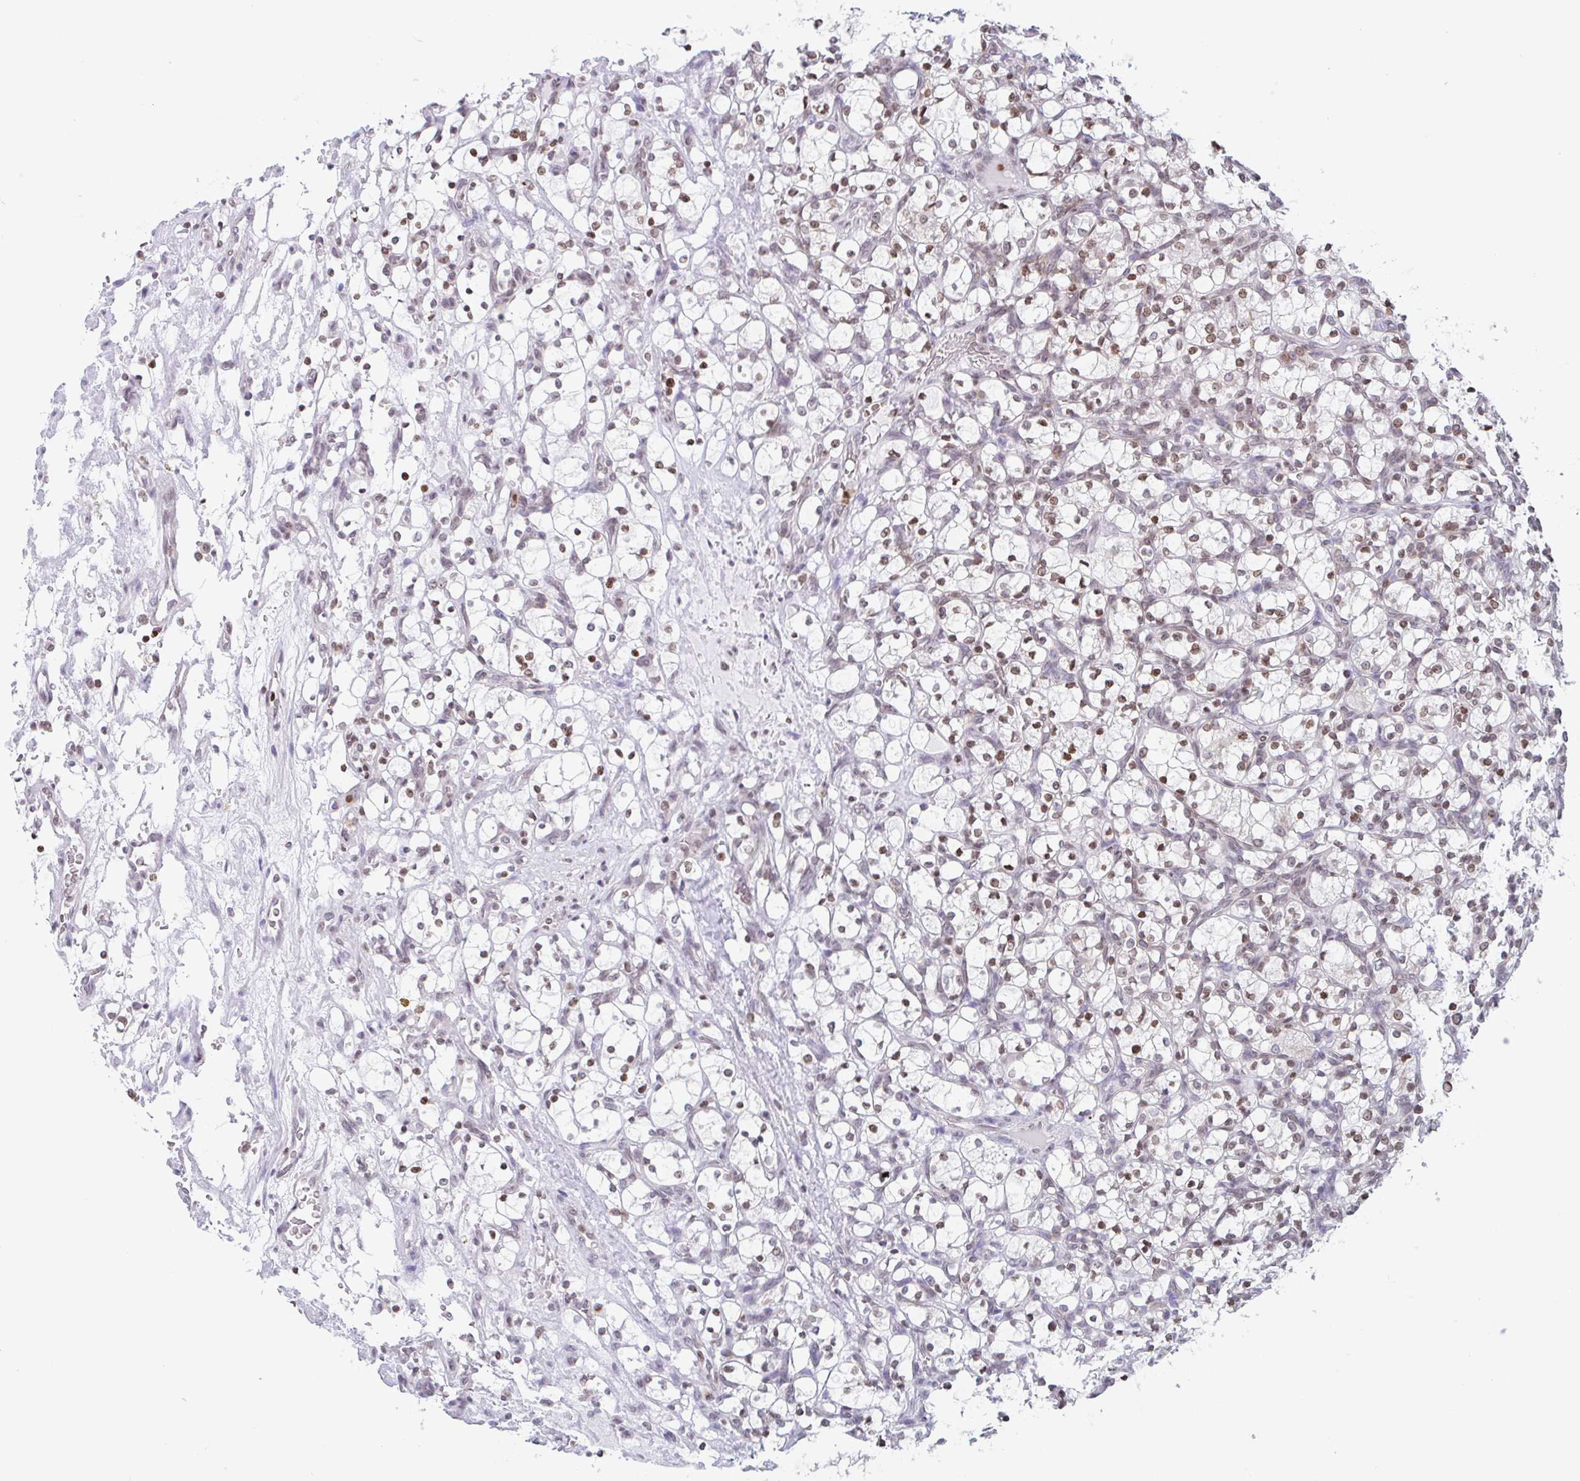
{"staining": {"intensity": "moderate", "quantity": ">75%", "location": "nuclear"}, "tissue": "renal cancer", "cell_type": "Tumor cells", "image_type": "cancer", "snomed": [{"axis": "morphology", "description": "Adenocarcinoma, NOS"}, {"axis": "topography", "description": "Kidney"}], "caption": "The image demonstrates staining of adenocarcinoma (renal), revealing moderate nuclear protein positivity (brown color) within tumor cells.", "gene": "NOL6", "patient": {"sex": "female", "age": 69}}